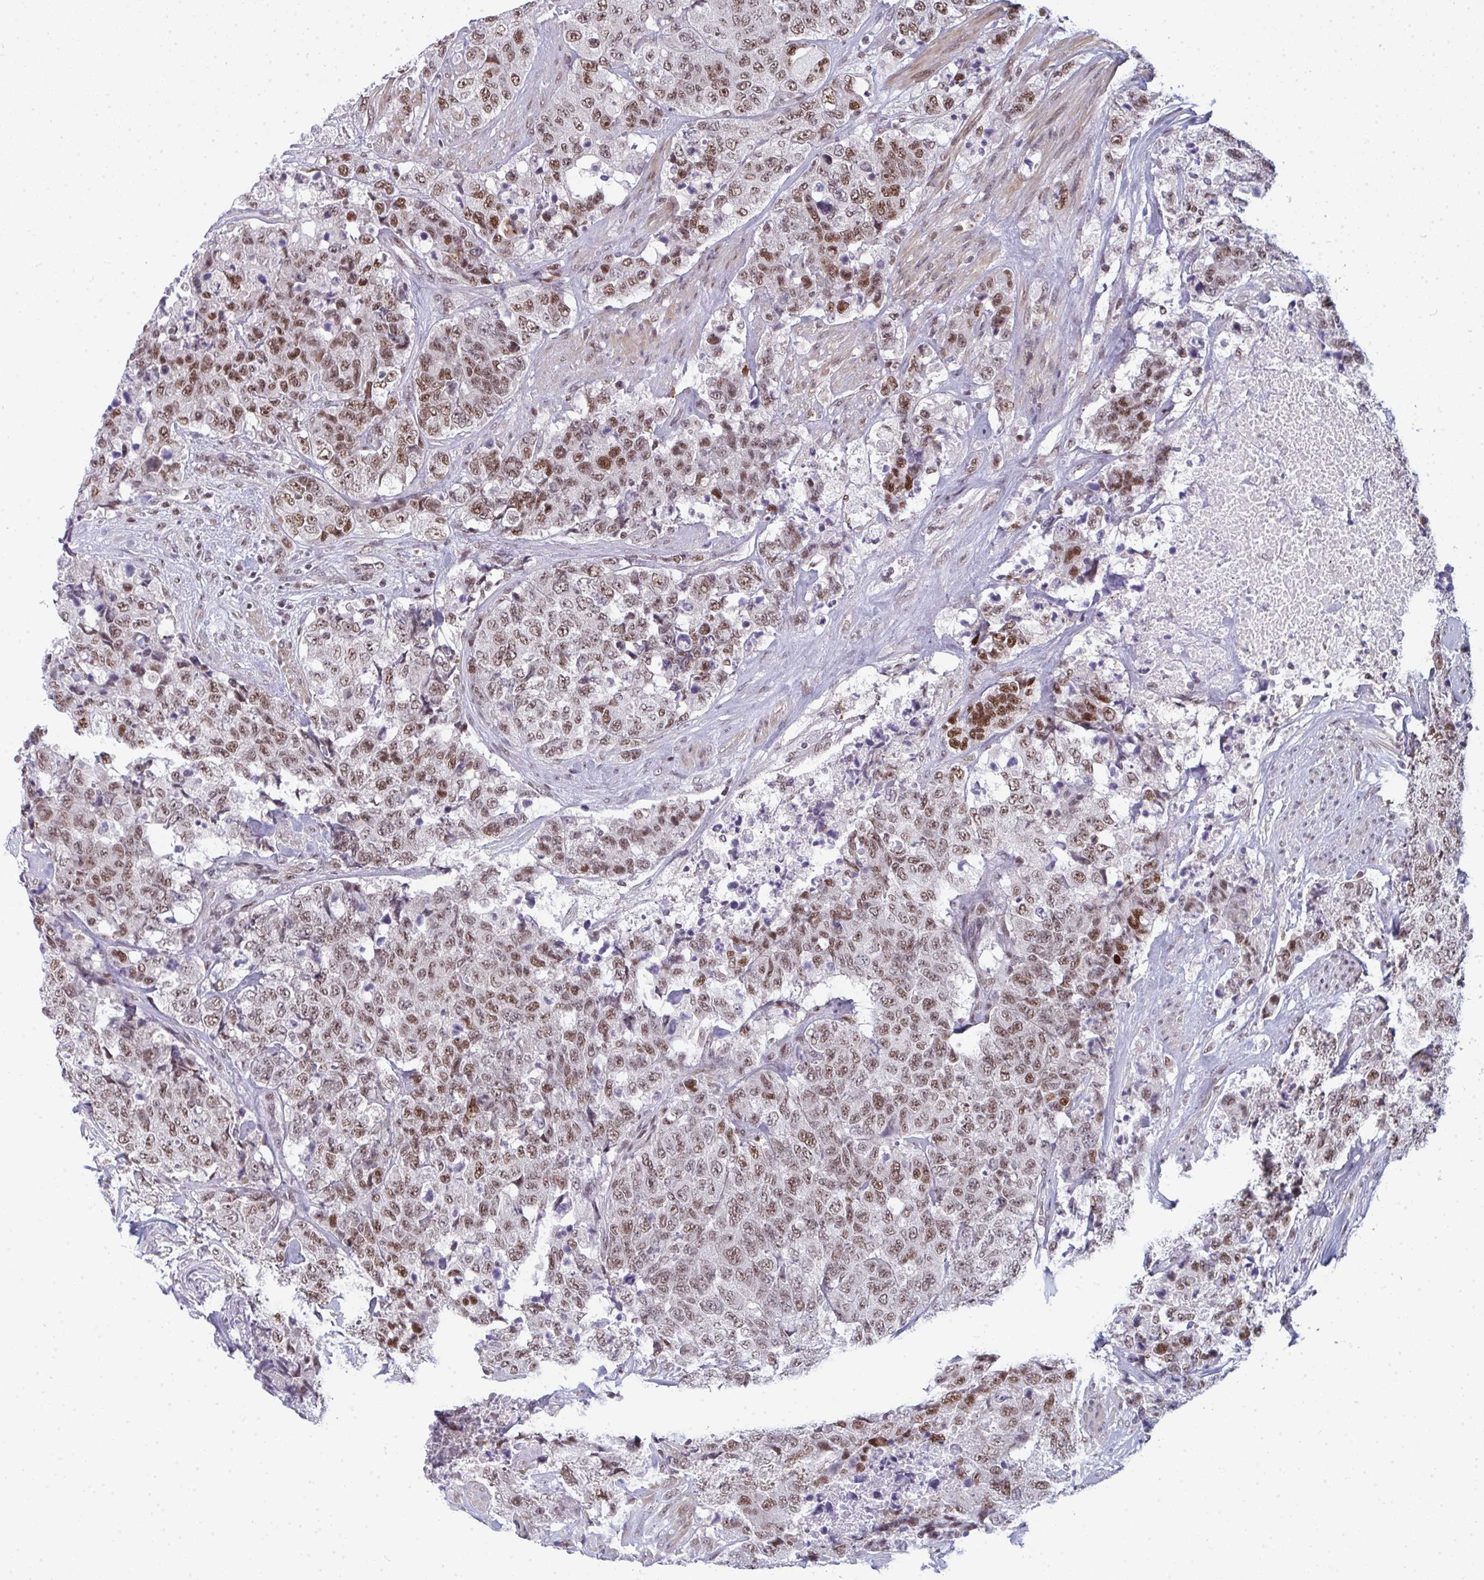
{"staining": {"intensity": "moderate", "quantity": ">75%", "location": "nuclear"}, "tissue": "urothelial cancer", "cell_type": "Tumor cells", "image_type": "cancer", "snomed": [{"axis": "morphology", "description": "Urothelial carcinoma, High grade"}, {"axis": "topography", "description": "Urinary bladder"}], "caption": "Immunohistochemical staining of urothelial cancer displays medium levels of moderate nuclear protein positivity in approximately >75% of tumor cells. (IHC, brightfield microscopy, high magnification).", "gene": "ATF1", "patient": {"sex": "female", "age": 78}}